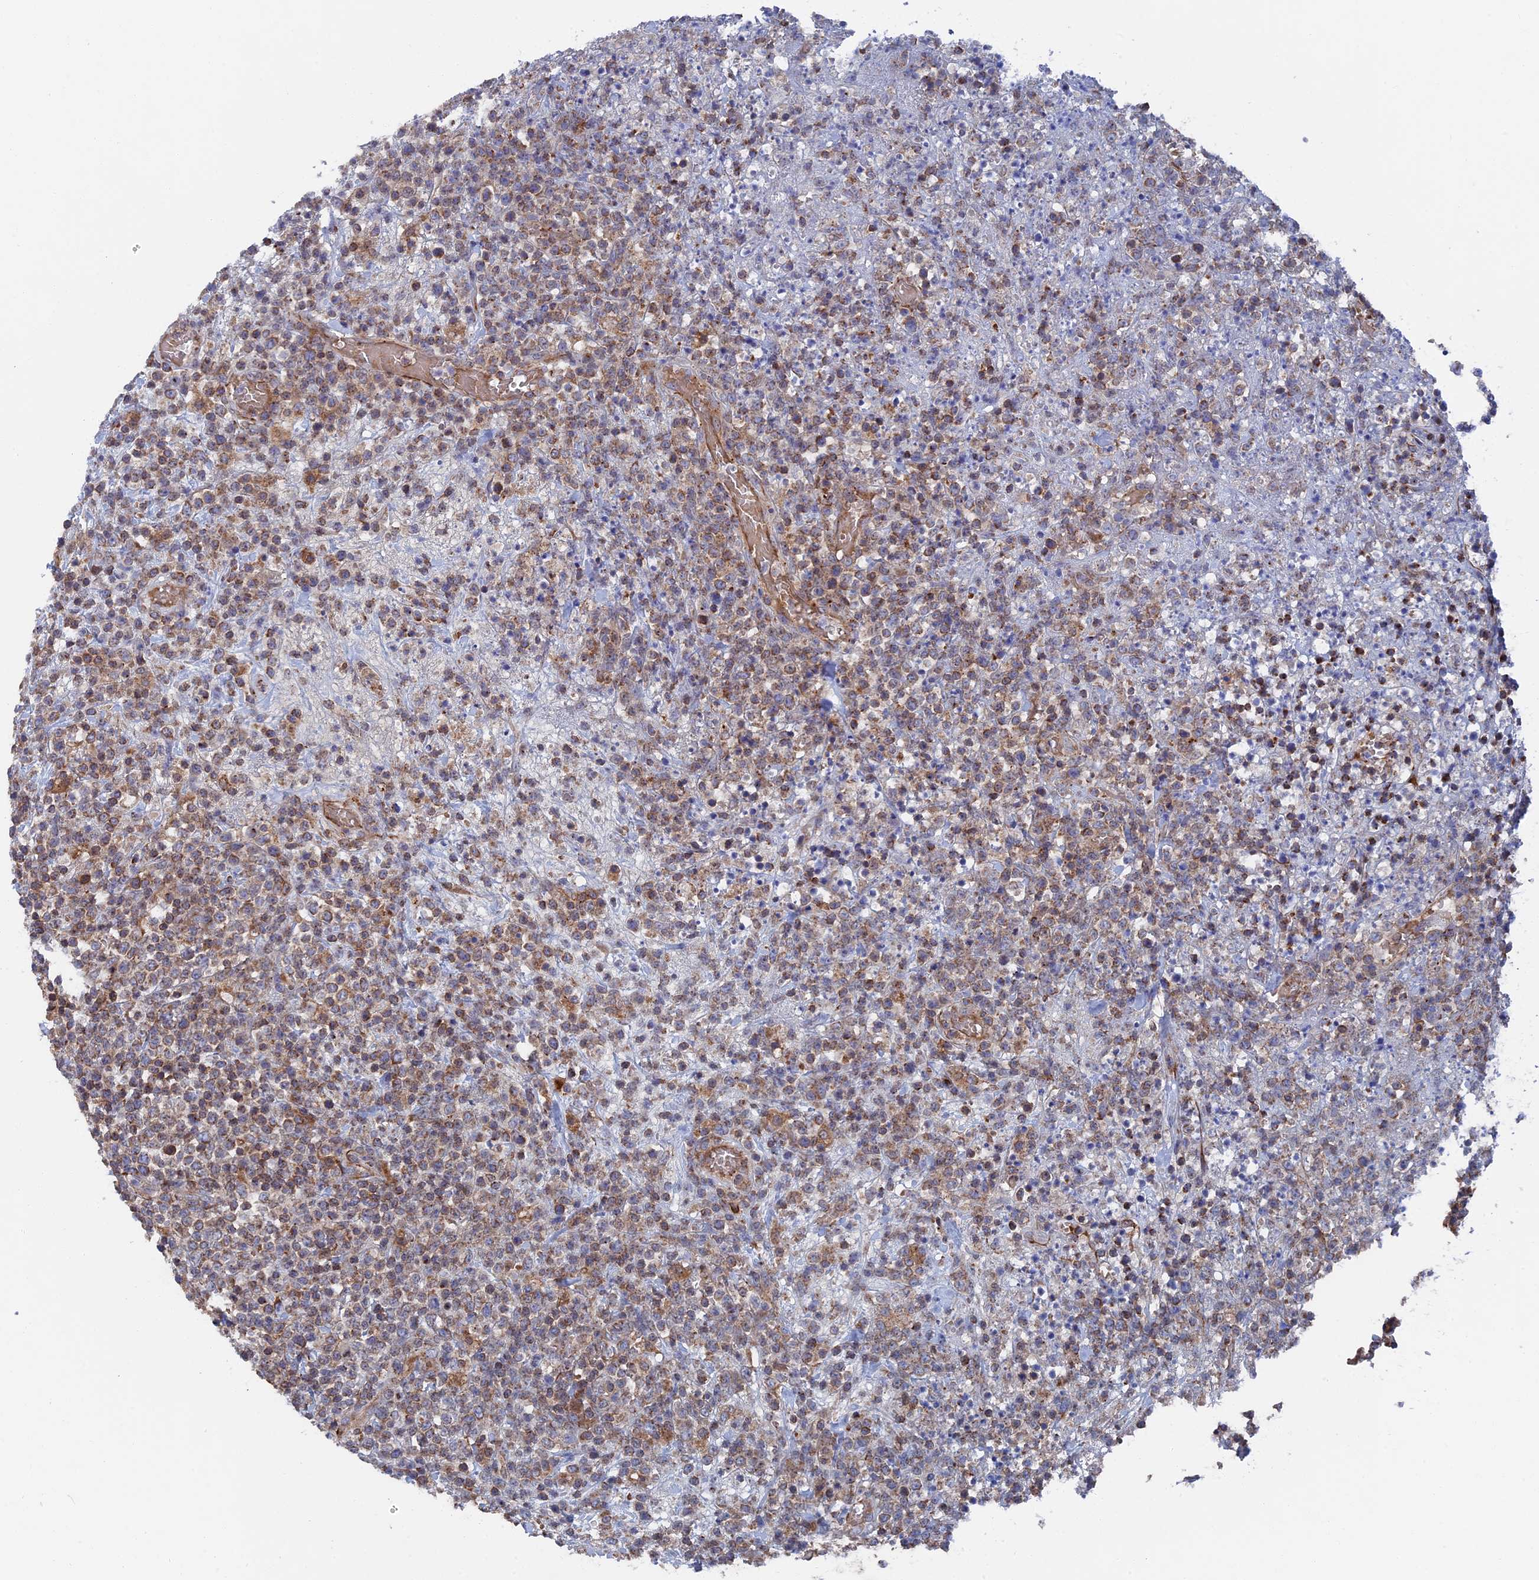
{"staining": {"intensity": "moderate", "quantity": ">75%", "location": "cytoplasmic/membranous"}, "tissue": "lymphoma", "cell_type": "Tumor cells", "image_type": "cancer", "snomed": [{"axis": "morphology", "description": "Malignant lymphoma, non-Hodgkin's type, High grade"}, {"axis": "topography", "description": "Colon"}], "caption": "The micrograph demonstrates a brown stain indicating the presence of a protein in the cytoplasmic/membranous of tumor cells in malignant lymphoma, non-Hodgkin's type (high-grade). The protein of interest is stained brown, and the nuclei are stained in blue (DAB IHC with brightfield microscopy, high magnification).", "gene": "SMG9", "patient": {"sex": "female", "age": 53}}